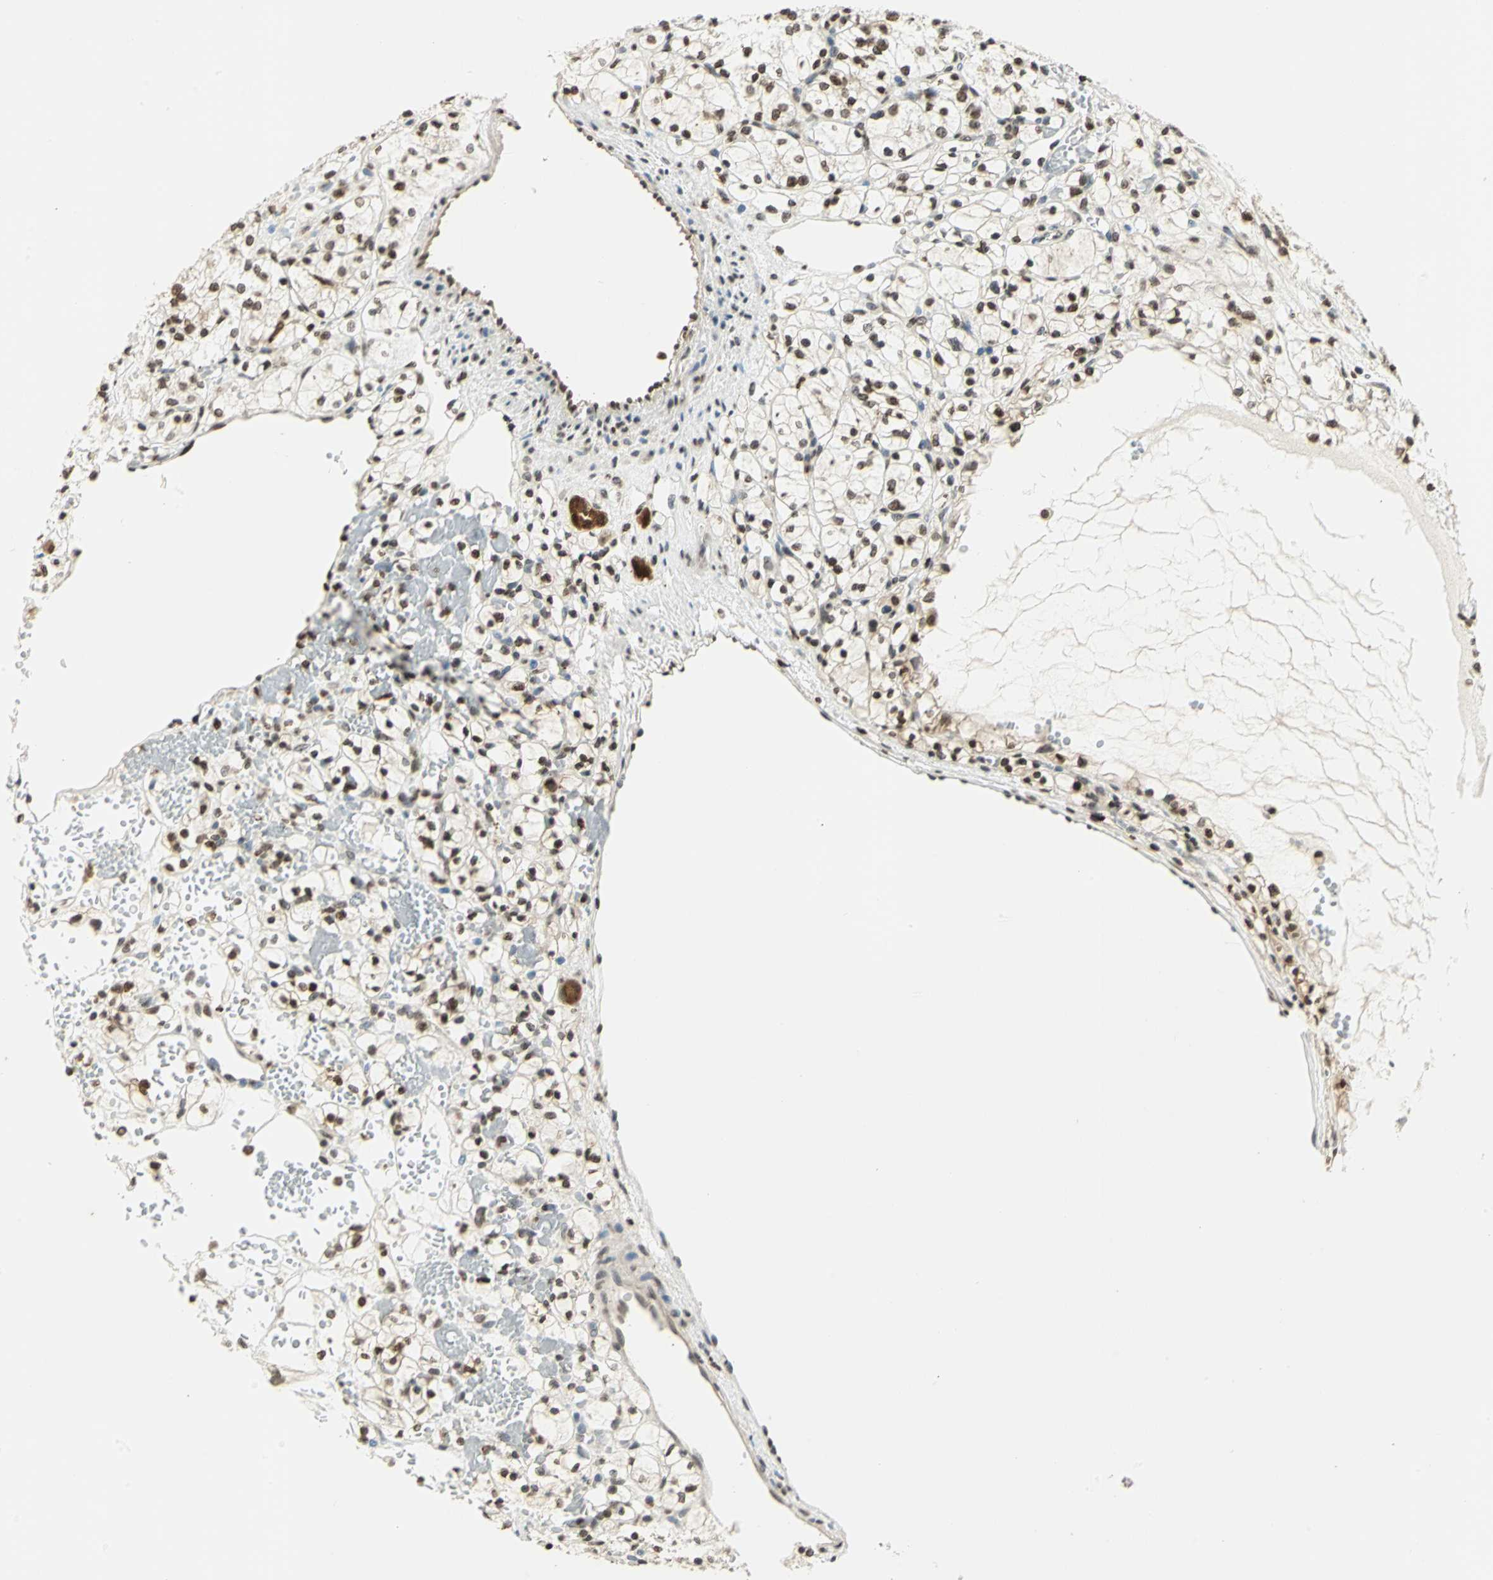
{"staining": {"intensity": "weak", "quantity": "25%-75%", "location": "cytoplasmic/membranous,nuclear"}, "tissue": "renal cancer", "cell_type": "Tumor cells", "image_type": "cancer", "snomed": [{"axis": "morphology", "description": "Adenocarcinoma, NOS"}, {"axis": "topography", "description": "Kidney"}], "caption": "DAB (3,3'-diaminobenzidine) immunohistochemical staining of adenocarcinoma (renal) shows weak cytoplasmic/membranous and nuclear protein positivity in approximately 25%-75% of tumor cells.", "gene": "LGALS3", "patient": {"sex": "female", "age": 60}}